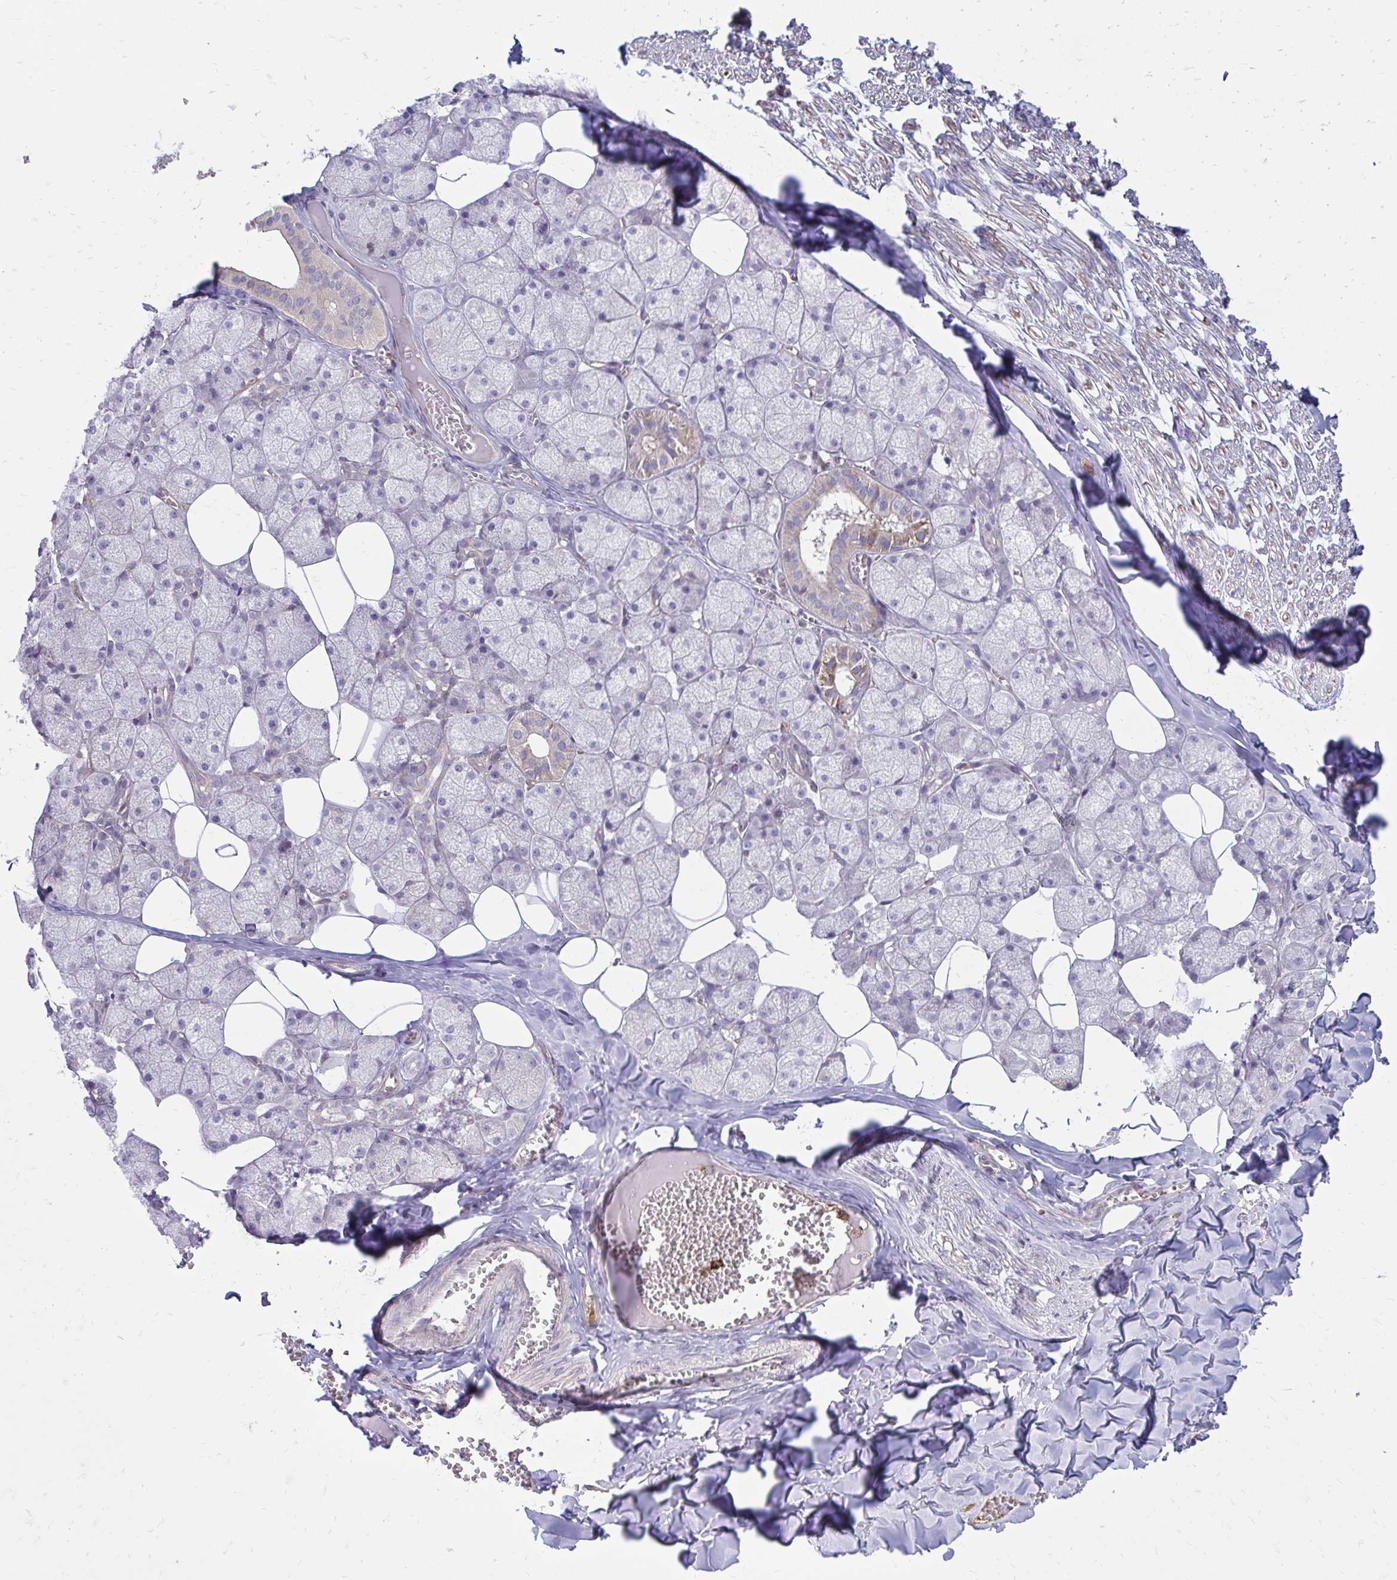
{"staining": {"intensity": "weak", "quantity": "<25%", "location": "cytoplasmic/membranous"}, "tissue": "salivary gland", "cell_type": "Glandular cells", "image_type": "normal", "snomed": [{"axis": "morphology", "description": "Normal tissue, NOS"}, {"axis": "topography", "description": "Salivary gland"}, {"axis": "topography", "description": "Peripheral nerve tissue"}], "caption": "The histopathology image reveals no significant expression in glandular cells of salivary gland. Brightfield microscopy of IHC stained with DAB (3,3'-diaminobenzidine) (brown) and hematoxylin (blue), captured at high magnification.", "gene": "ASAP1", "patient": {"sex": "male", "age": 38}}